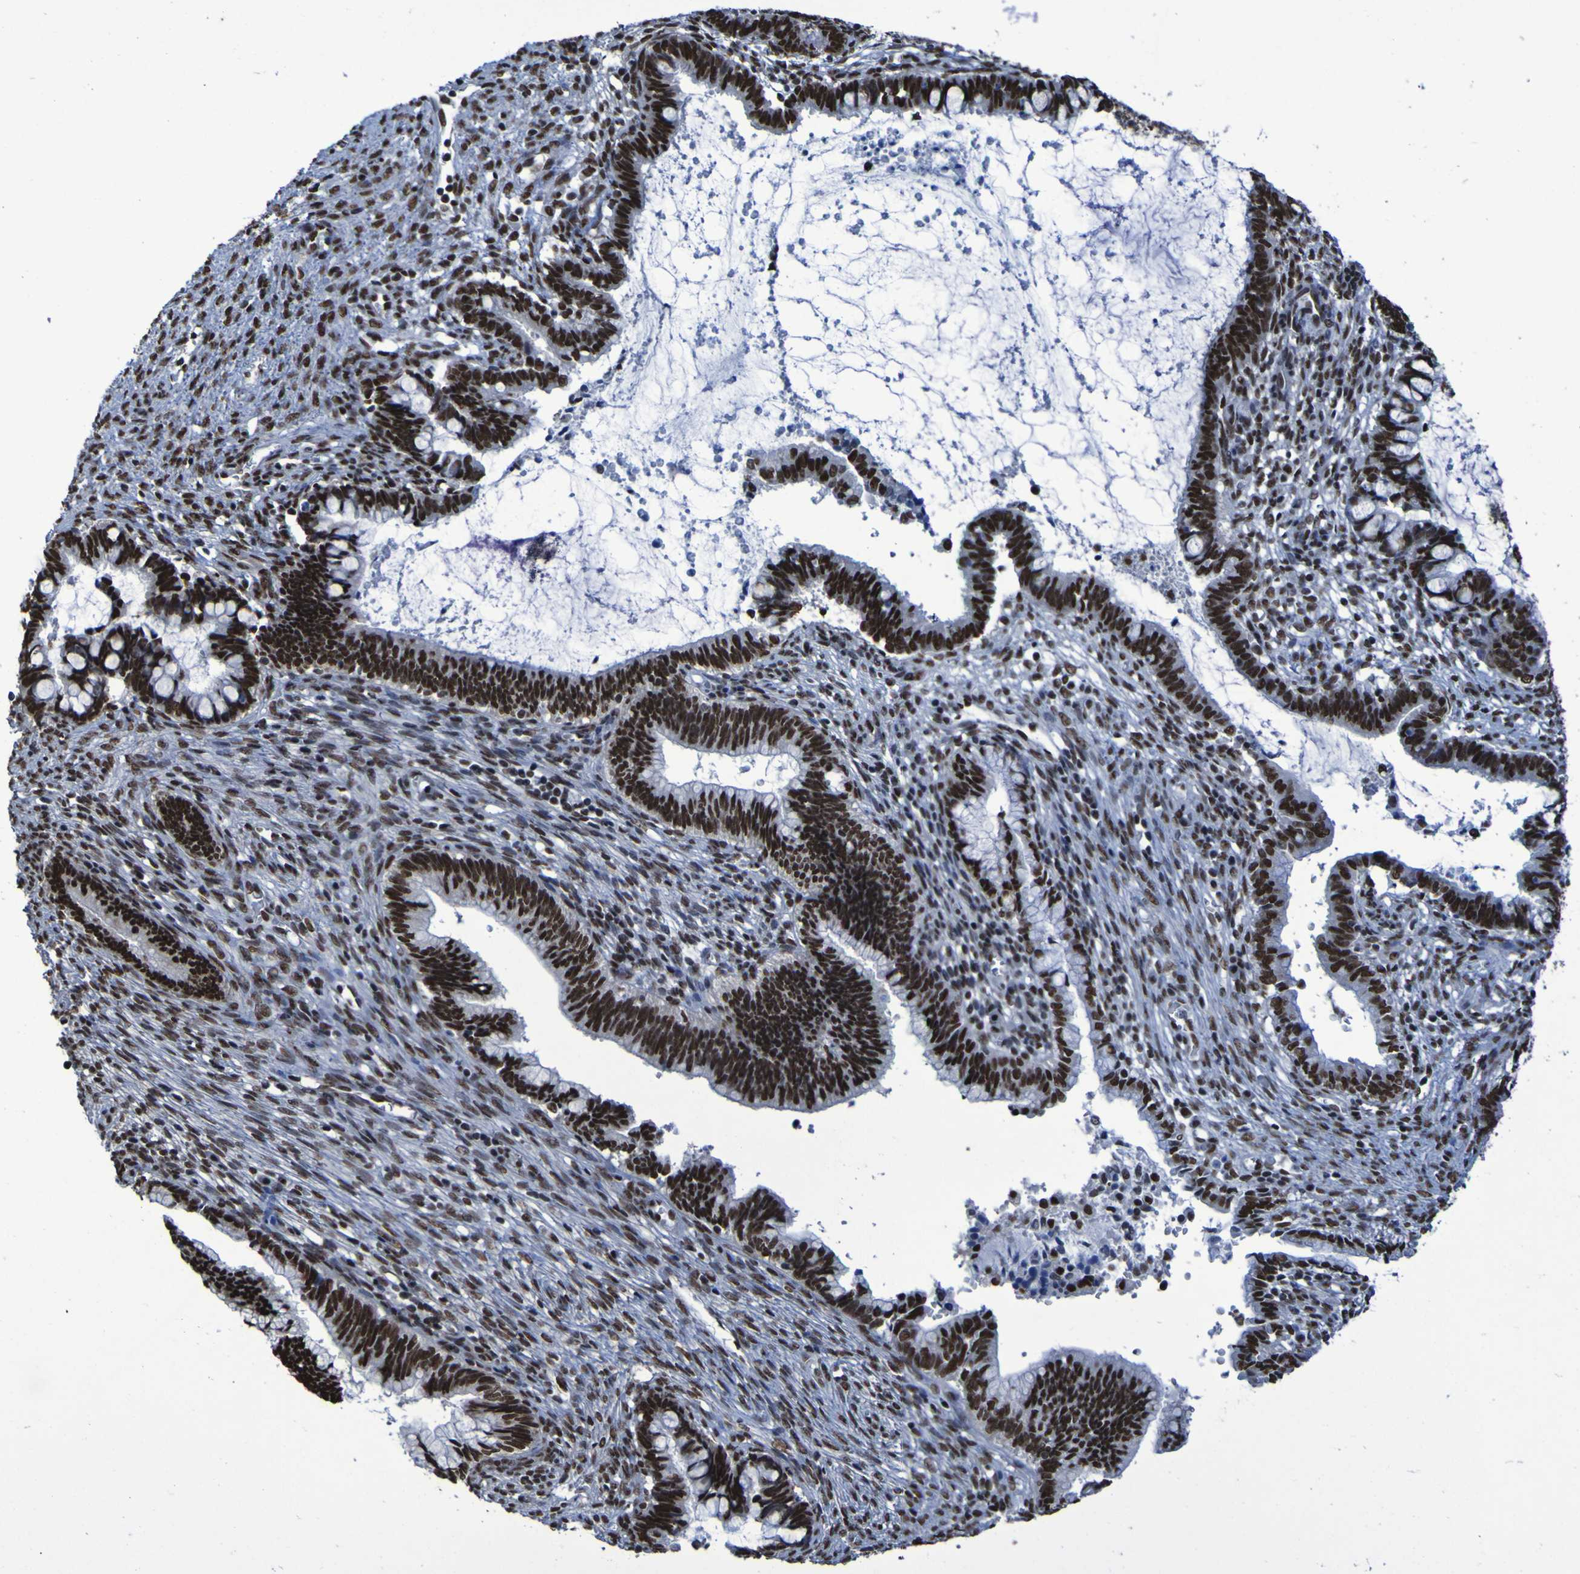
{"staining": {"intensity": "strong", "quantity": ">75%", "location": "nuclear"}, "tissue": "cervical cancer", "cell_type": "Tumor cells", "image_type": "cancer", "snomed": [{"axis": "morphology", "description": "Adenocarcinoma, NOS"}, {"axis": "topography", "description": "Cervix"}], "caption": "High-magnification brightfield microscopy of cervical adenocarcinoma stained with DAB (3,3'-diaminobenzidine) (brown) and counterstained with hematoxylin (blue). tumor cells exhibit strong nuclear positivity is appreciated in about>75% of cells.", "gene": "HNRNPR", "patient": {"sex": "female", "age": 44}}